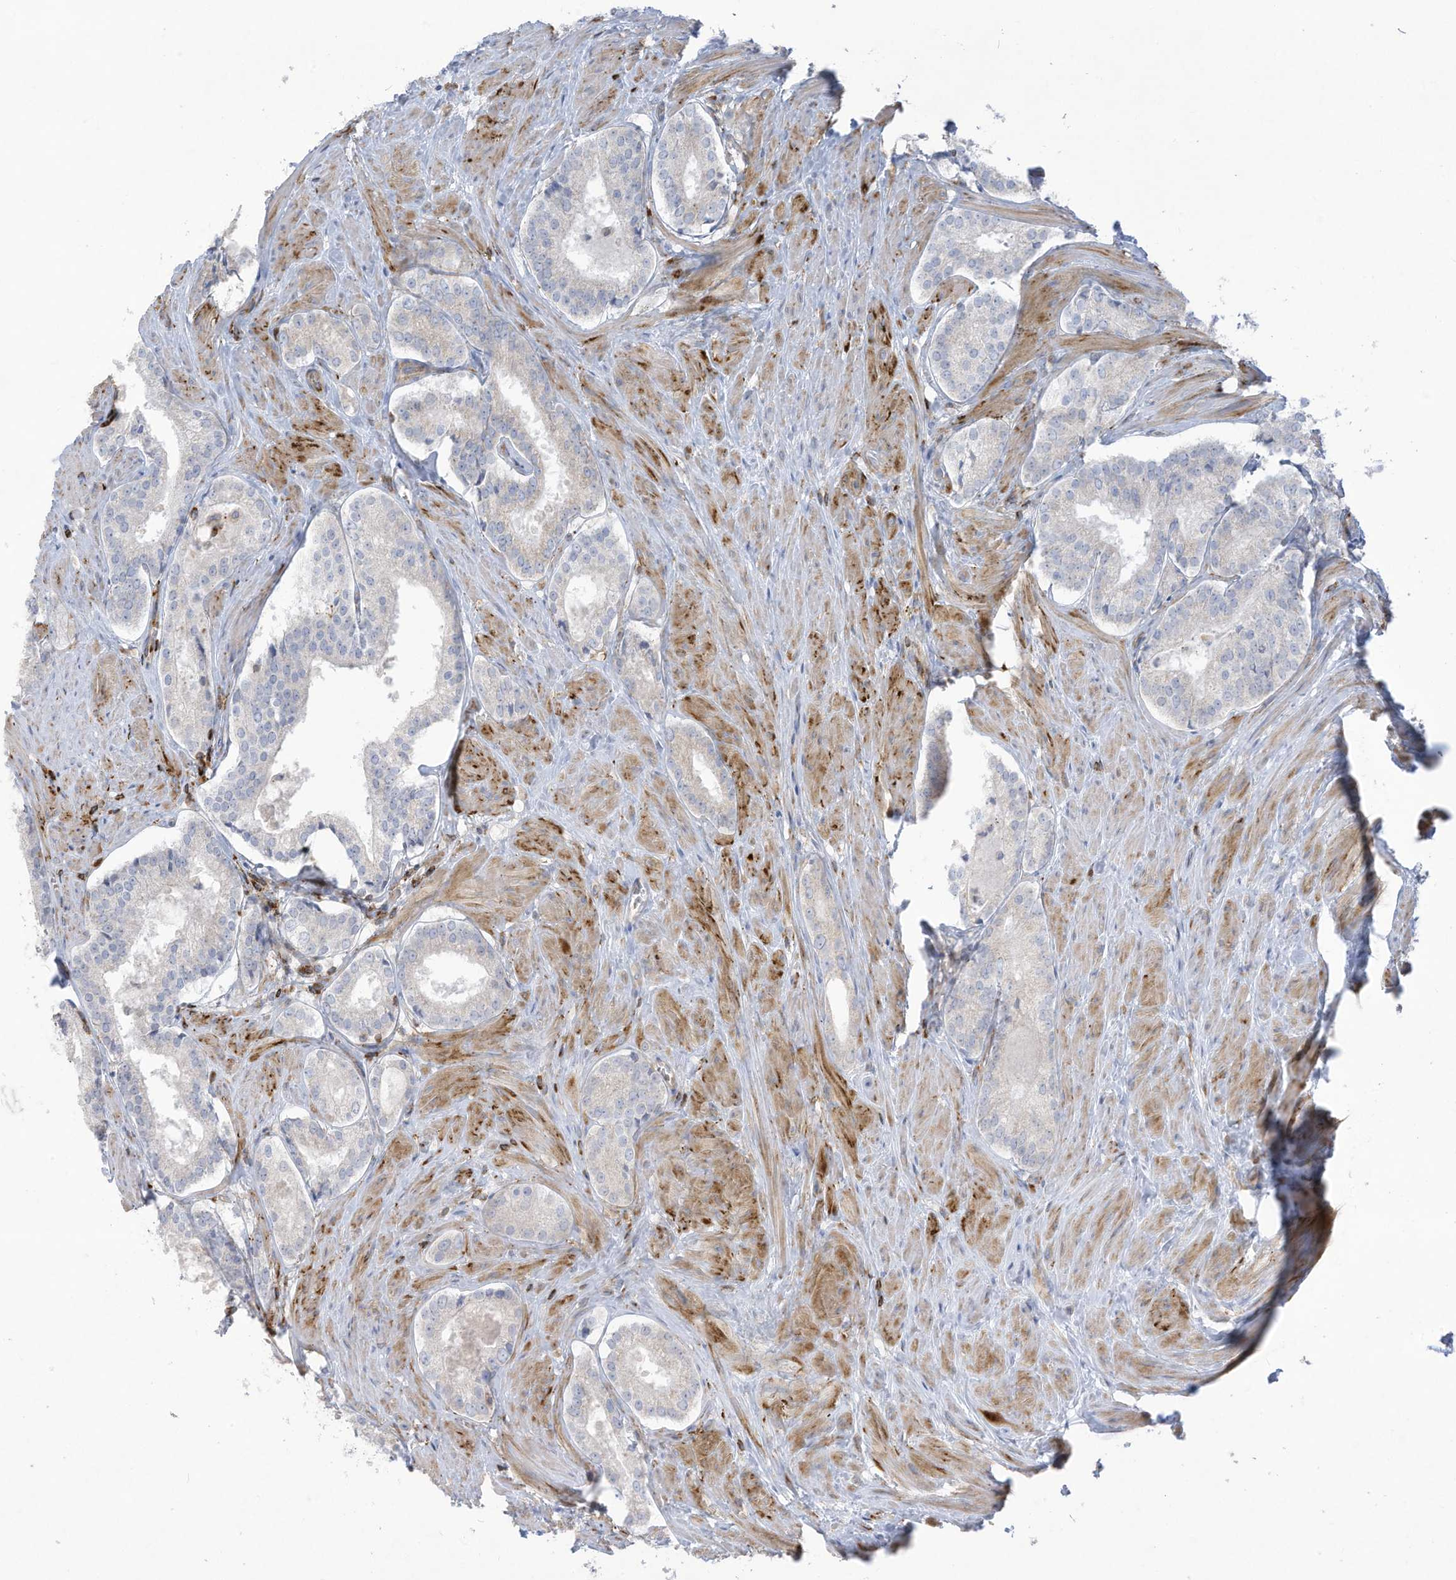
{"staining": {"intensity": "negative", "quantity": "none", "location": "none"}, "tissue": "prostate cancer", "cell_type": "Tumor cells", "image_type": "cancer", "snomed": [{"axis": "morphology", "description": "Adenocarcinoma, Low grade"}, {"axis": "topography", "description": "Prostate"}], "caption": "The image exhibits no staining of tumor cells in prostate low-grade adenocarcinoma.", "gene": "THNSL2", "patient": {"sex": "male", "age": 54}}